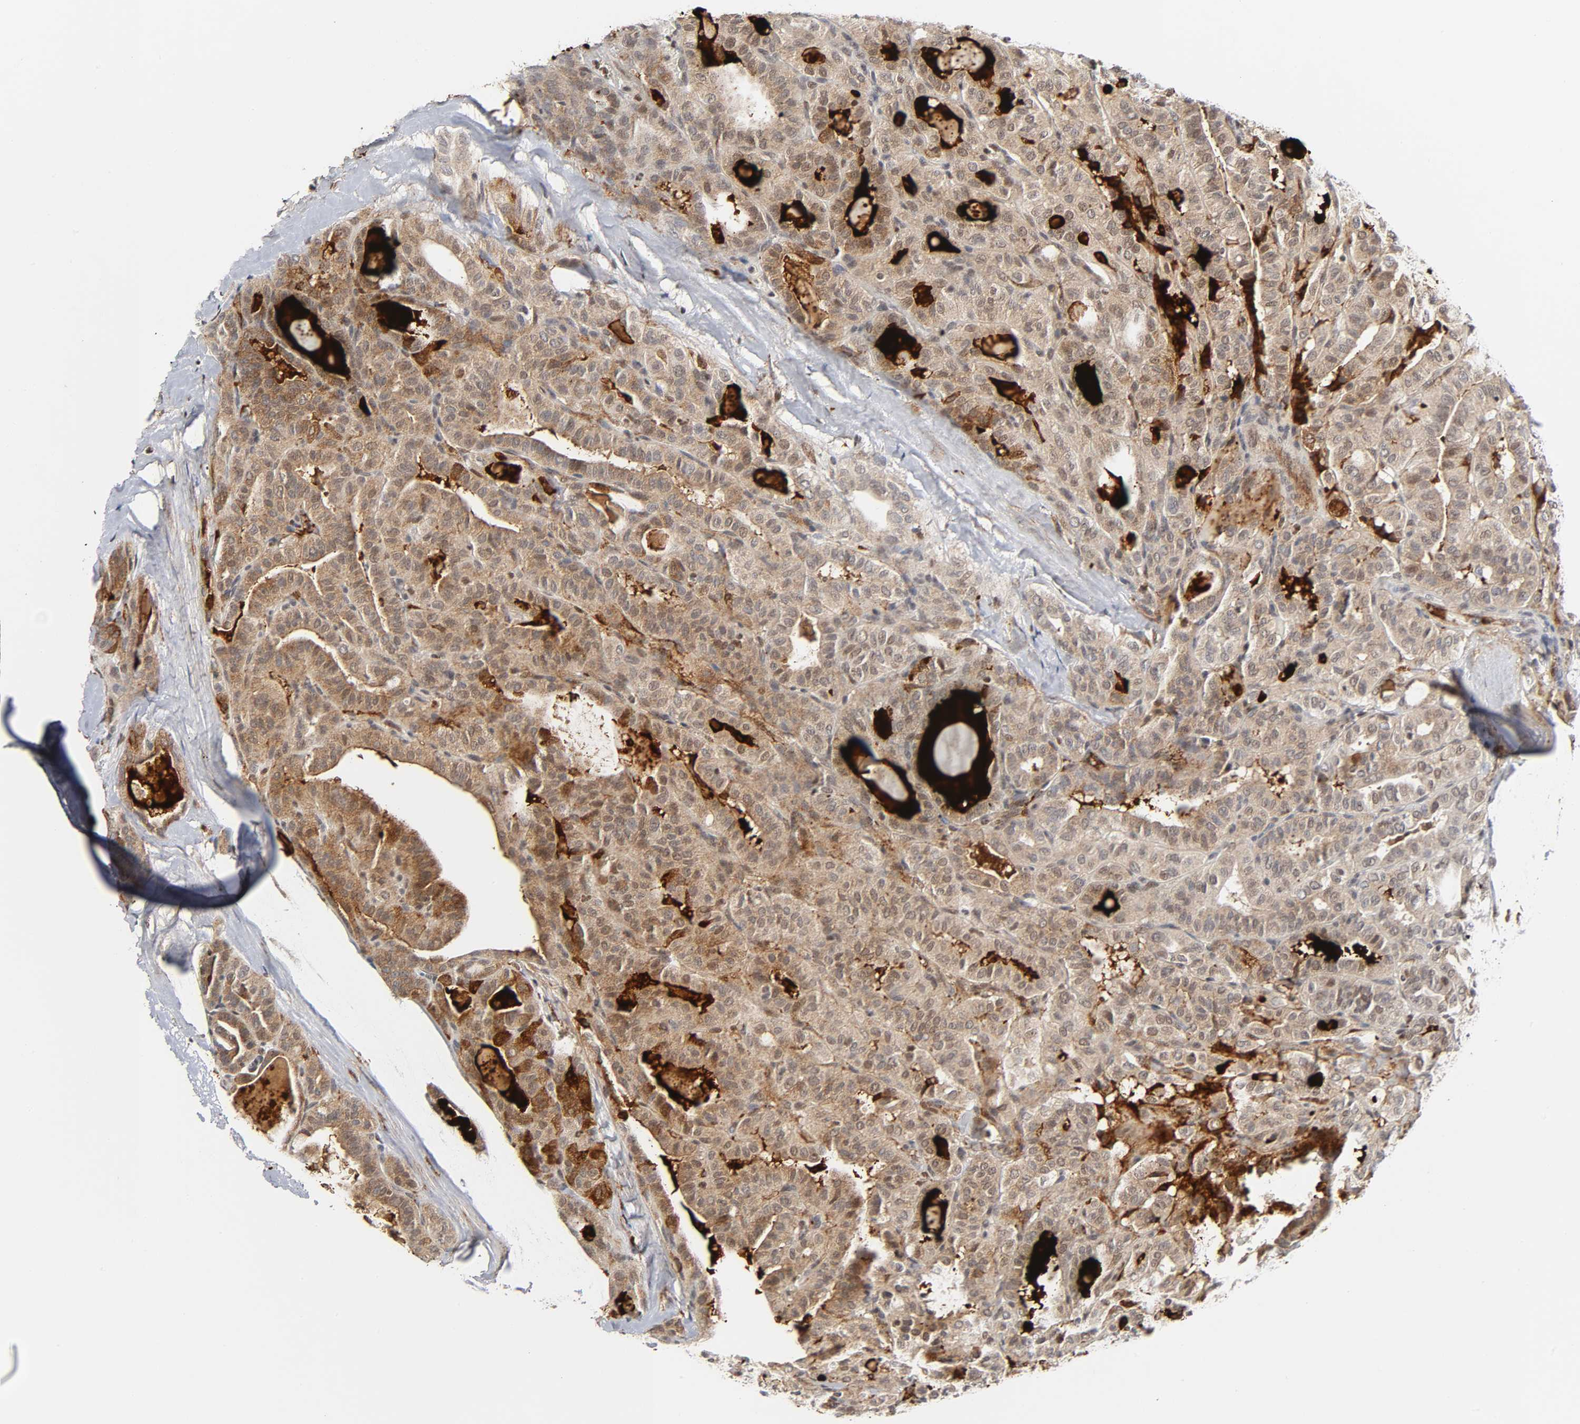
{"staining": {"intensity": "strong", "quantity": ">75%", "location": "cytoplasmic/membranous,nuclear"}, "tissue": "thyroid cancer", "cell_type": "Tumor cells", "image_type": "cancer", "snomed": [{"axis": "morphology", "description": "Papillary adenocarcinoma, NOS"}, {"axis": "topography", "description": "Thyroid gland"}], "caption": "A high-resolution photomicrograph shows immunohistochemistry staining of papillary adenocarcinoma (thyroid), which demonstrates strong cytoplasmic/membranous and nuclear expression in about >75% of tumor cells. The staining was performed using DAB (3,3'-diaminobenzidine) to visualize the protein expression in brown, while the nuclei were stained in blue with hematoxylin (Magnification: 20x).", "gene": "KAT2B", "patient": {"sex": "male", "age": 77}}